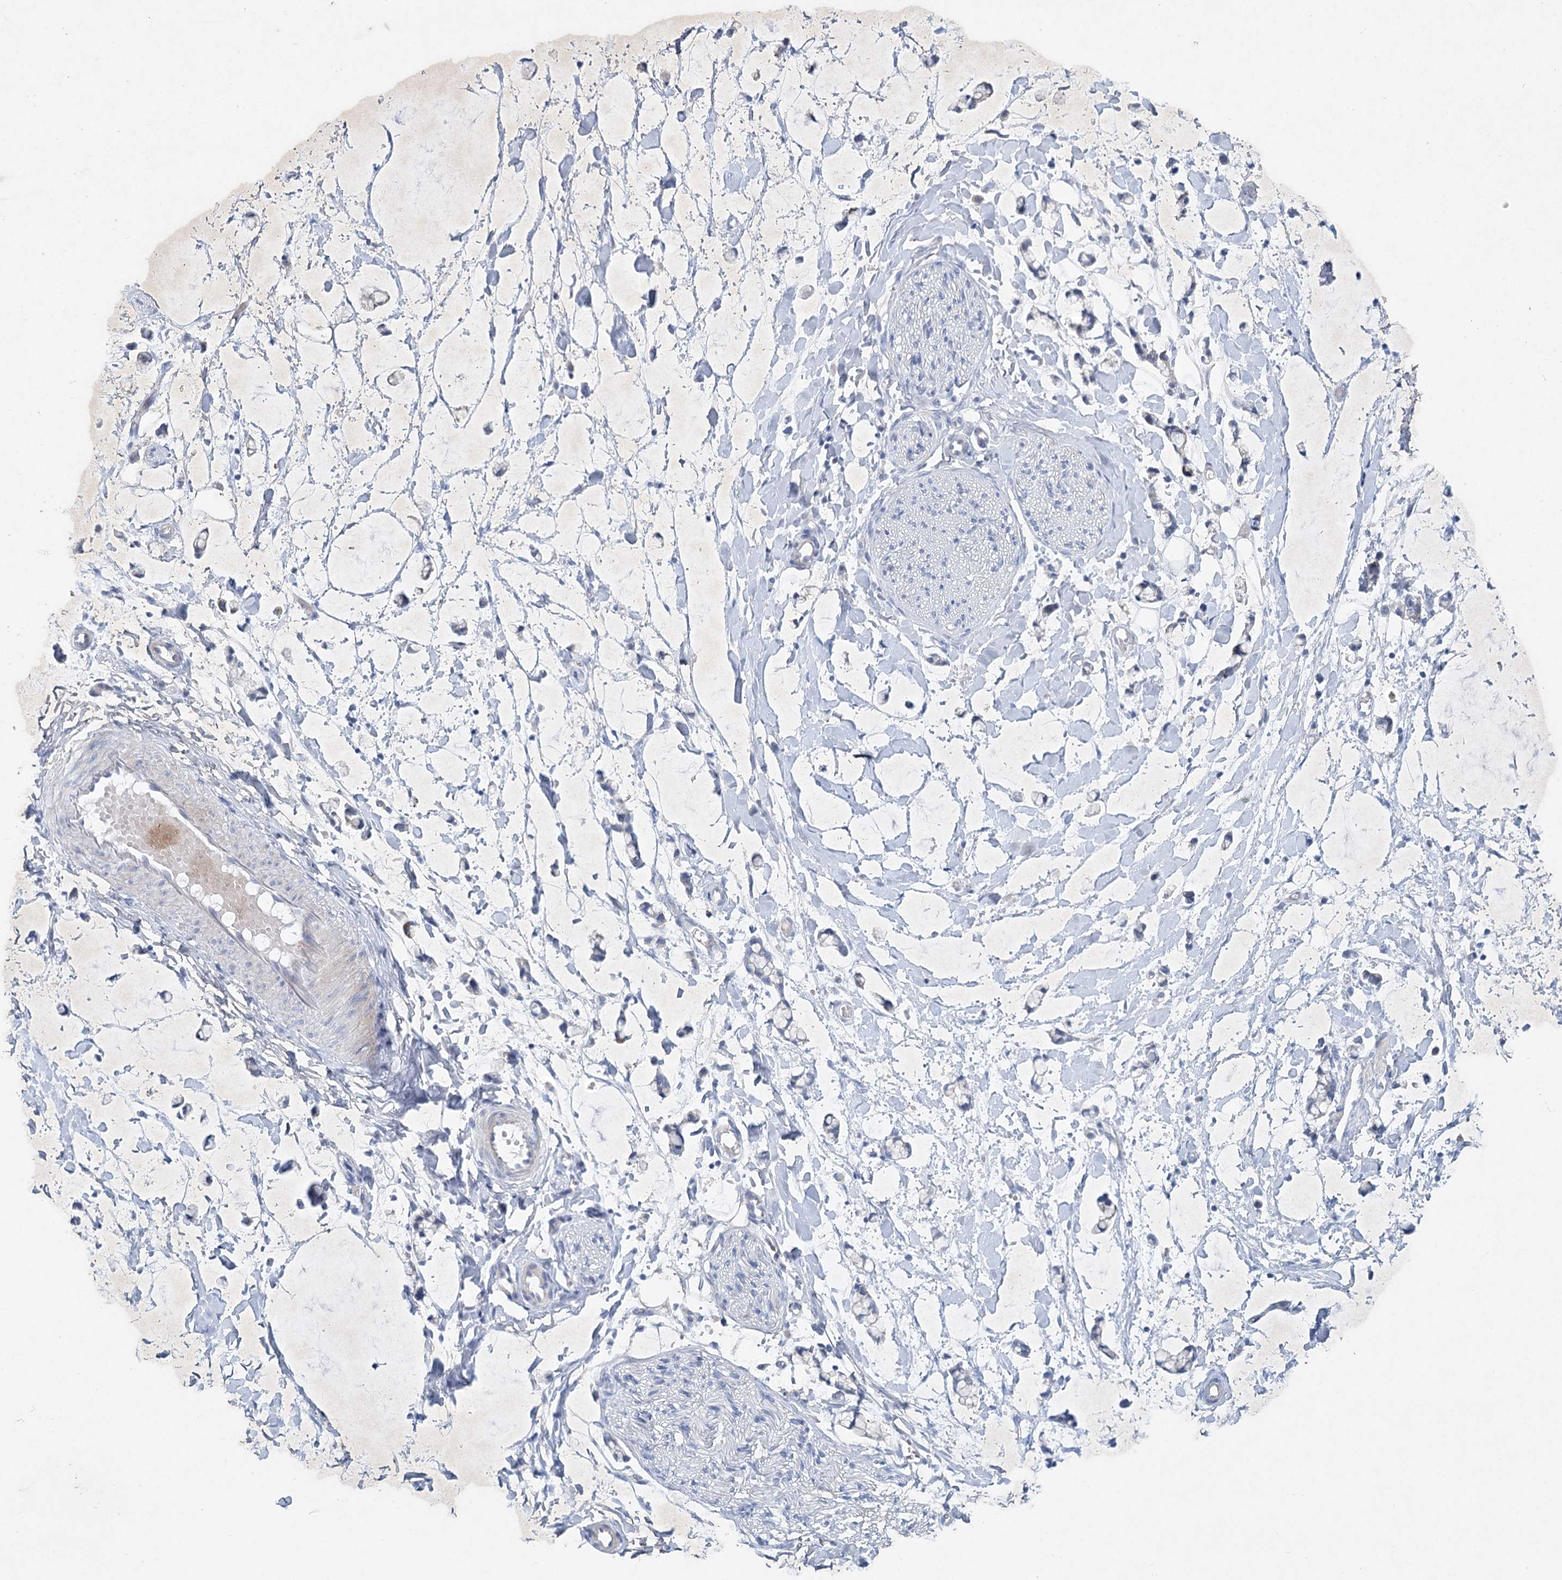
{"staining": {"intensity": "negative", "quantity": "none", "location": "none"}, "tissue": "adipose tissue", "cell_type": "Adipocytes", "image_type": "normal", "snomed": [{"axis": "morphology", "description": "Normal tissue, NOS"}, {"axis": "morphology", "description": "Adenocarcinoma, NOS"}, {"axis": "topography", "description": "Colon"}, {"axis": "topography", "description": "Peripheral nerve tissue"}], "caption": "Adipocytes show no significant staining in normal adipose tissue.", "gene": "MAP3K13", "patient": {"sex": "male", "age": 14}}